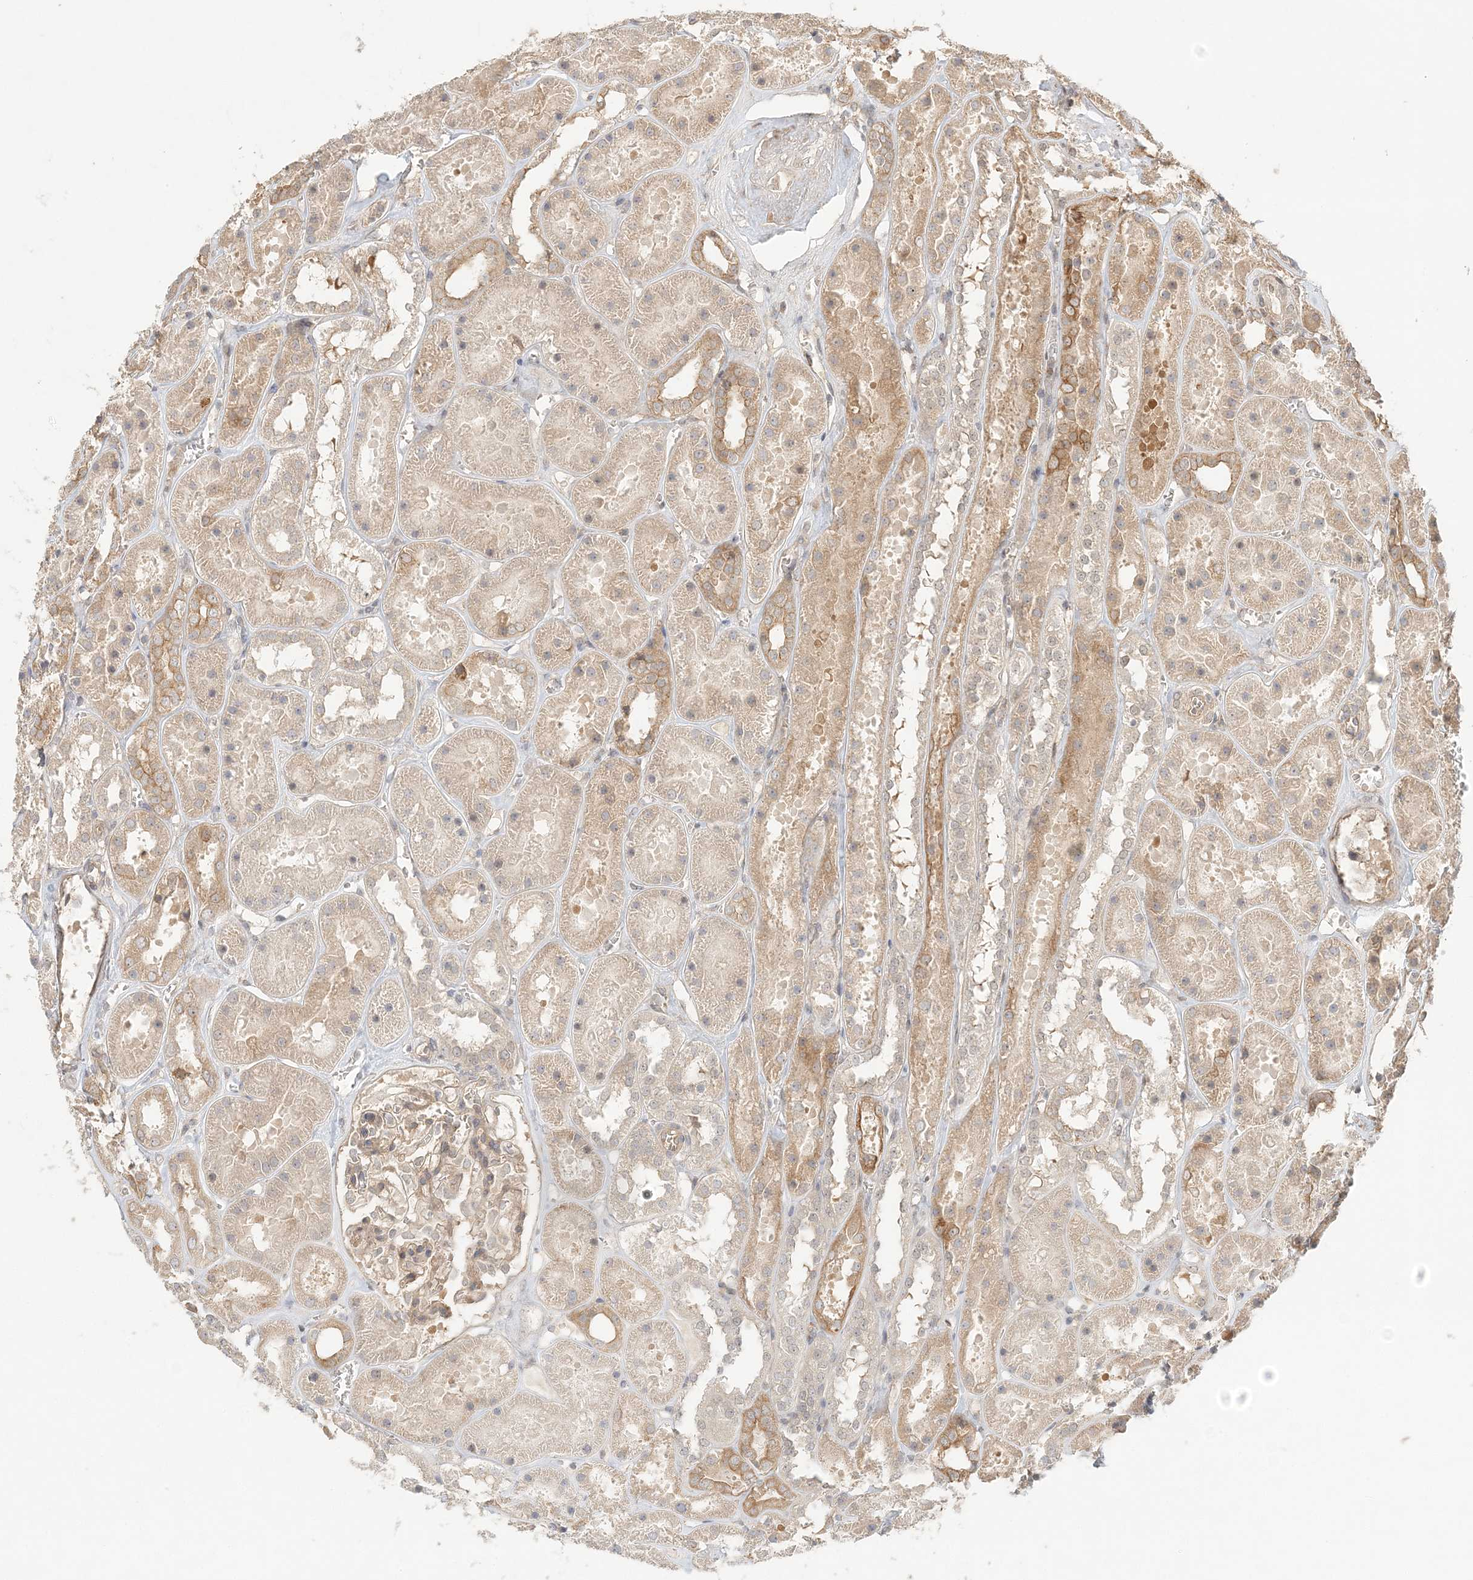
{"staining": {"intensity": "moderate", "quantity": "25%-75%", "location": "cytoplasmic/membranous"}, "tissue": "kidney", "cell_type": "Cells in glomeruli", "image_type": "normal", "snomed": [{"axis": "morphology", "description": "Normal tissue, NOS"}, {"axis": "topography", "description": "Kidney"}], "caption": "Kidney stained for a protein exhibits moderate cytoplasmic/membranous positivity in cells in glomeruli. The protein of interest is shown in brown color, while the nuclei are stained blue.", "gene": "KIAA0232", "patient": {"sex": "female", "age": 41}}